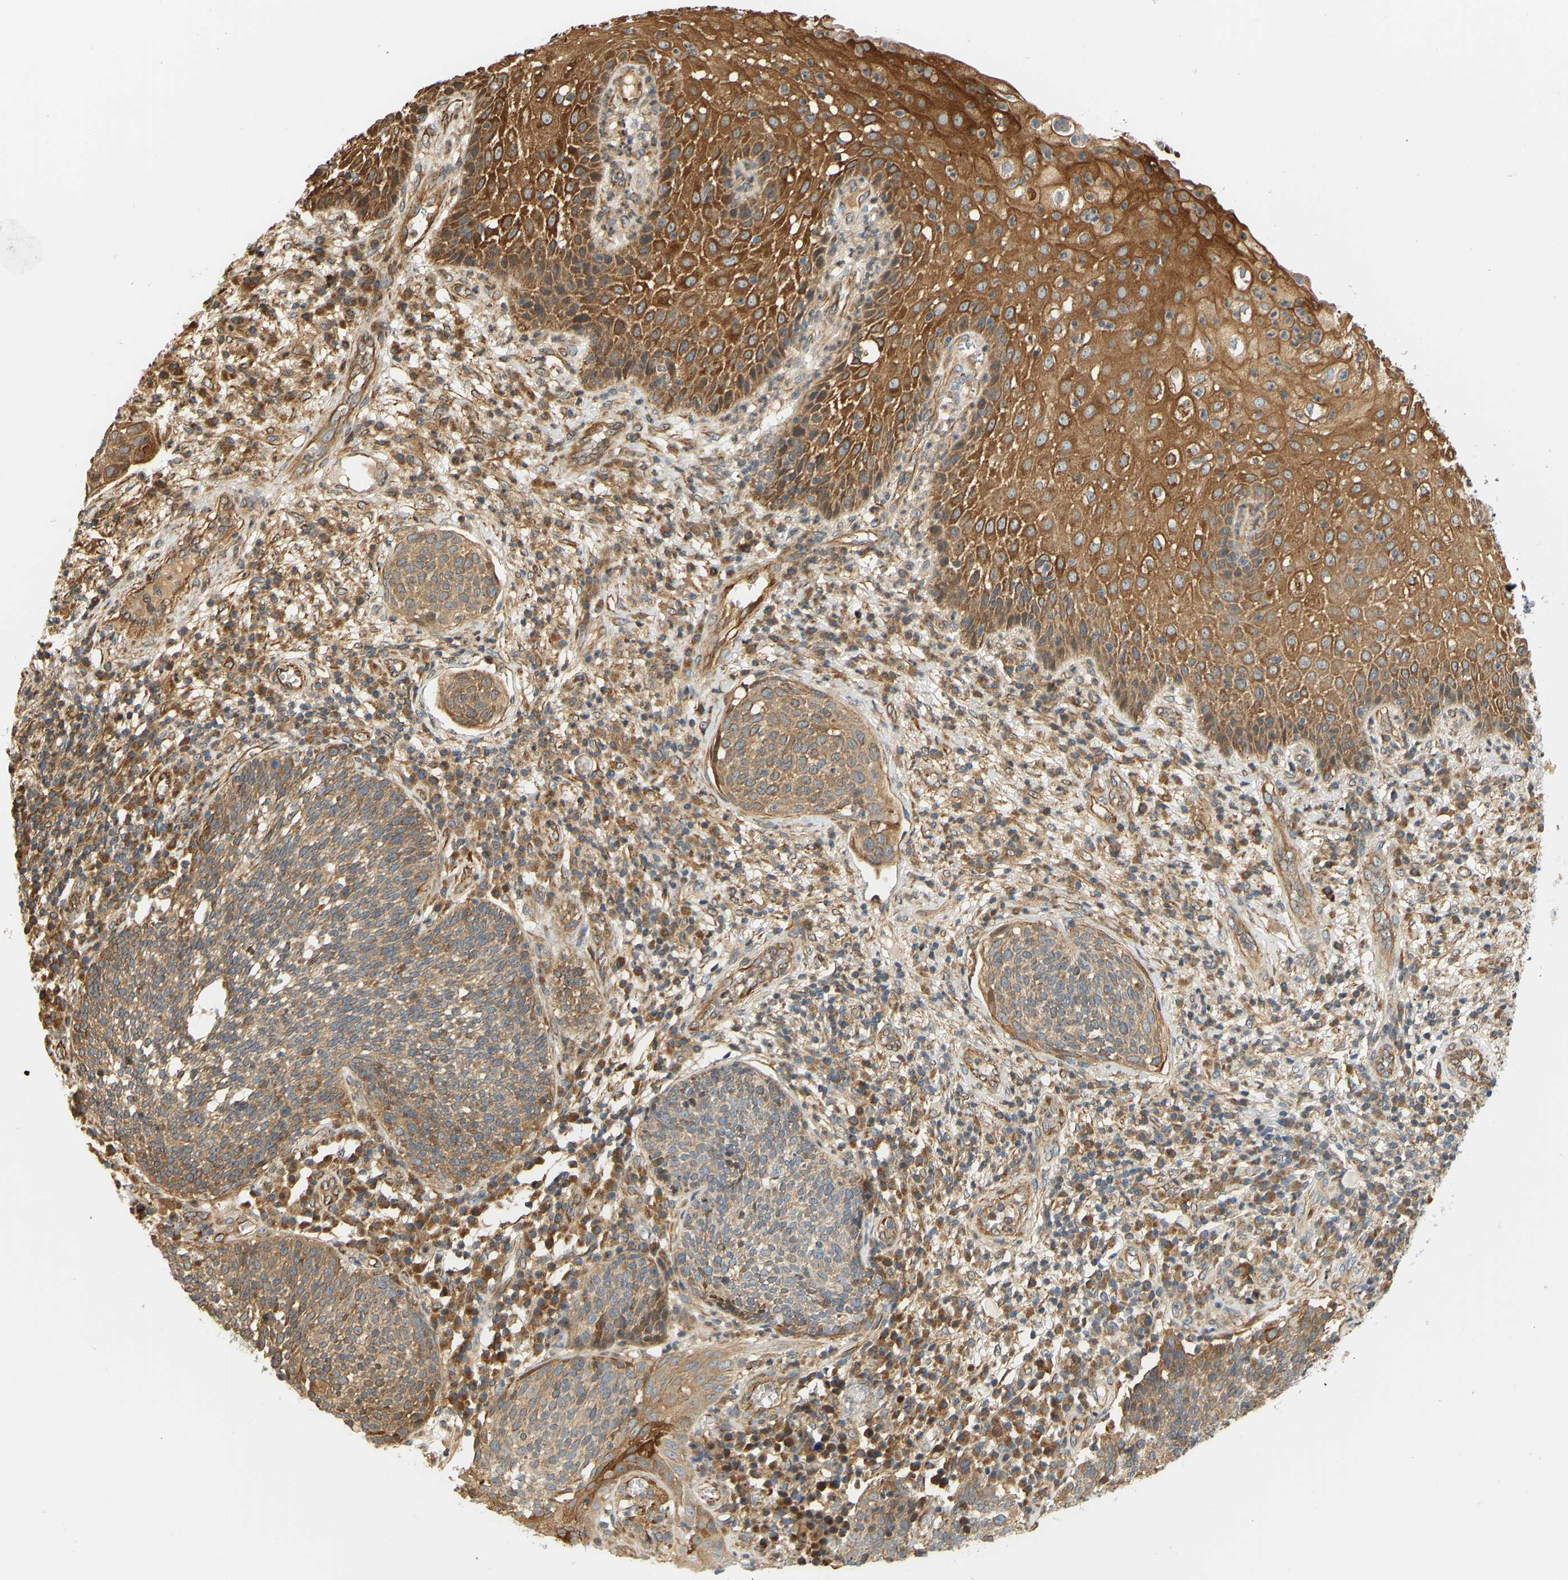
{"staining": {"intensity": "moderate", "quantity": ">75%", "location": "cytoplasmic/membranous"}, "tissue": "cervical cancer", "cell_type": "Tumor cells", "image_type": "cancer", "snomed": [{"axis": "morphology", "description": "Squamous cell carcinoma, NOS"}, {"axis": "topography", "description": "Cervix"}], "caption": "Squamous cell carcinoma (cervical) stained for a protein (brown) demonstrates moderate cytoplasmic/membranous positive expression in approximately >75% of tumor cells.", "gene": "CEP57", "patient": {"sex": "female", "age": 34}}